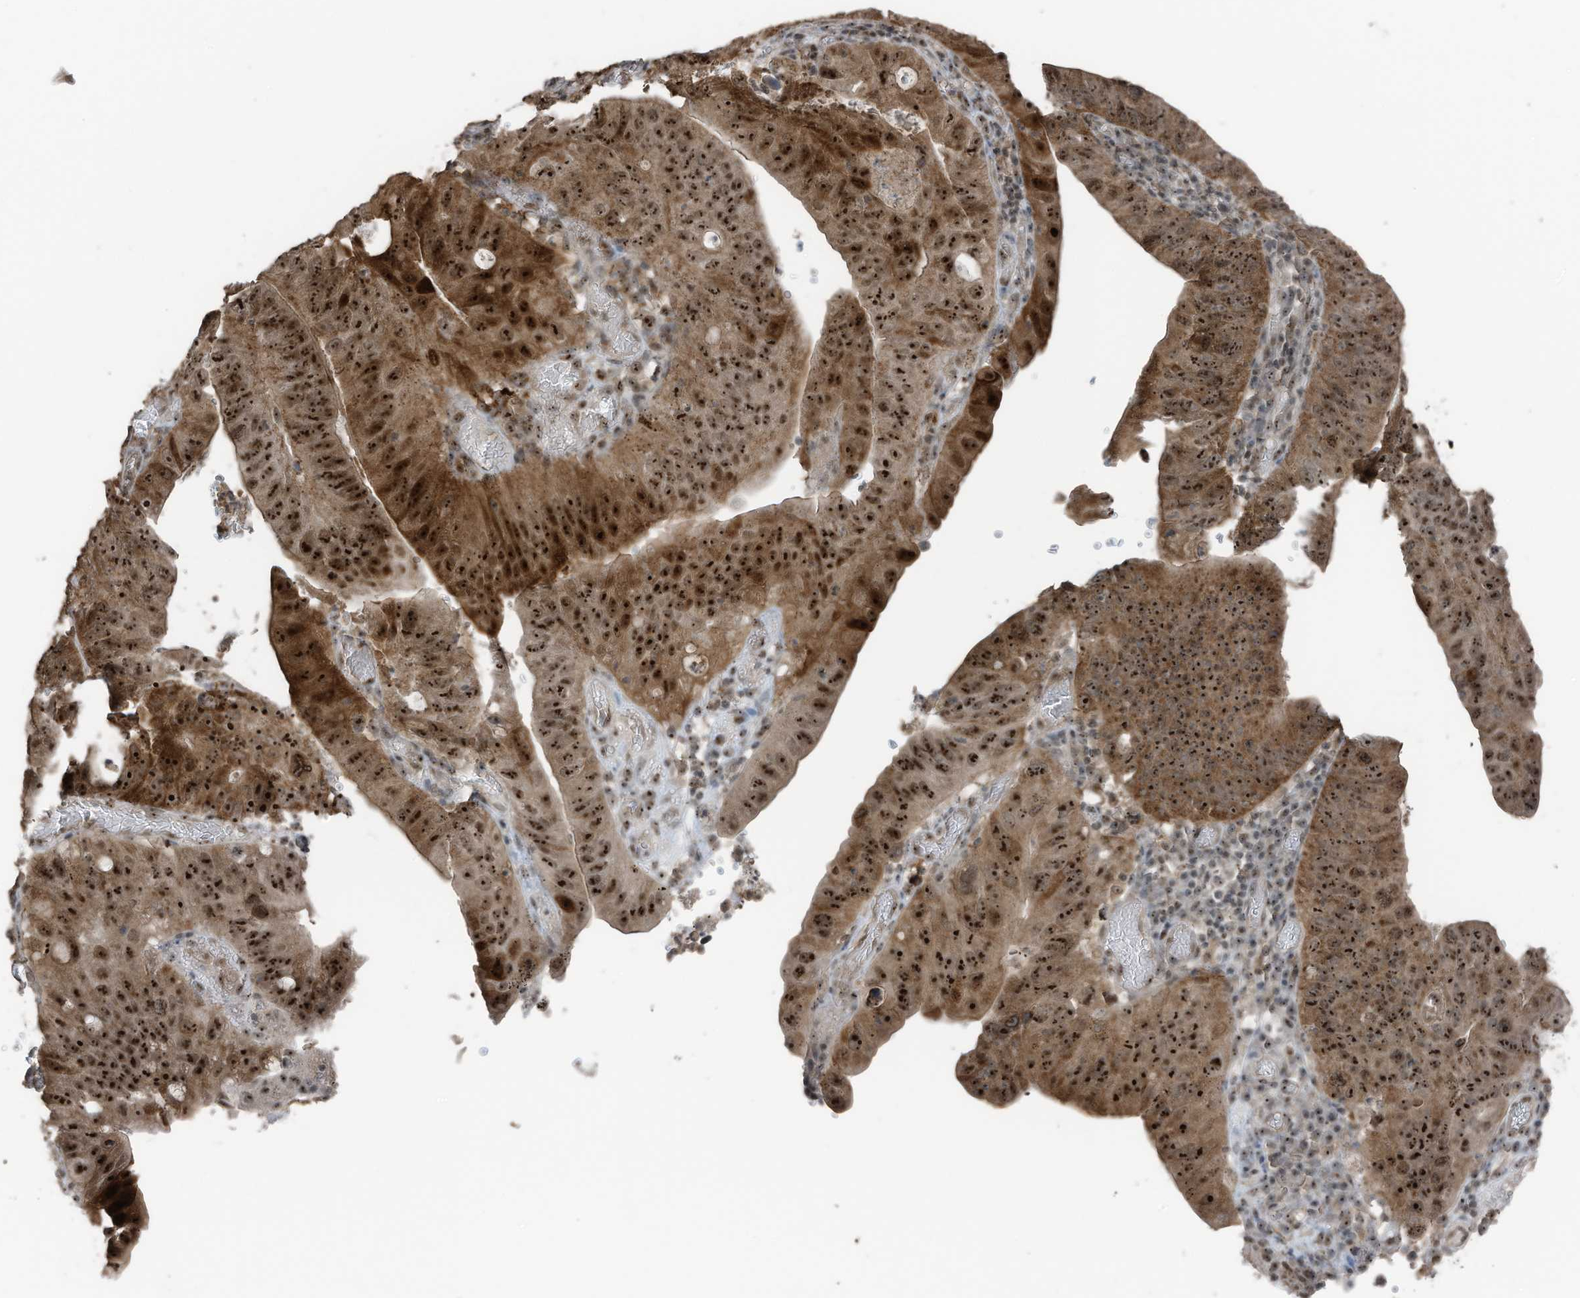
{"staining": {"intensity": "moderate", "quantity": ">75%", "location": "cytoplasmic/membranous,nuclear"}, "tissue": "stomach cancer", "cell_type": "Tumor cells", "image_type": "cancer", "snomed": [{"axis": "morphology", "description": "Adenocarcinoma, NOS"}, {"axis": "topography", "description": "Stomach"}], "caption": "Stomach cancer stained for a protein demonstrates moderate cytoplasmic/membranous and nuclear positivity in tumor cells.", "gene": "UTP3", "patient": {"sex": "female", "age": 59}}